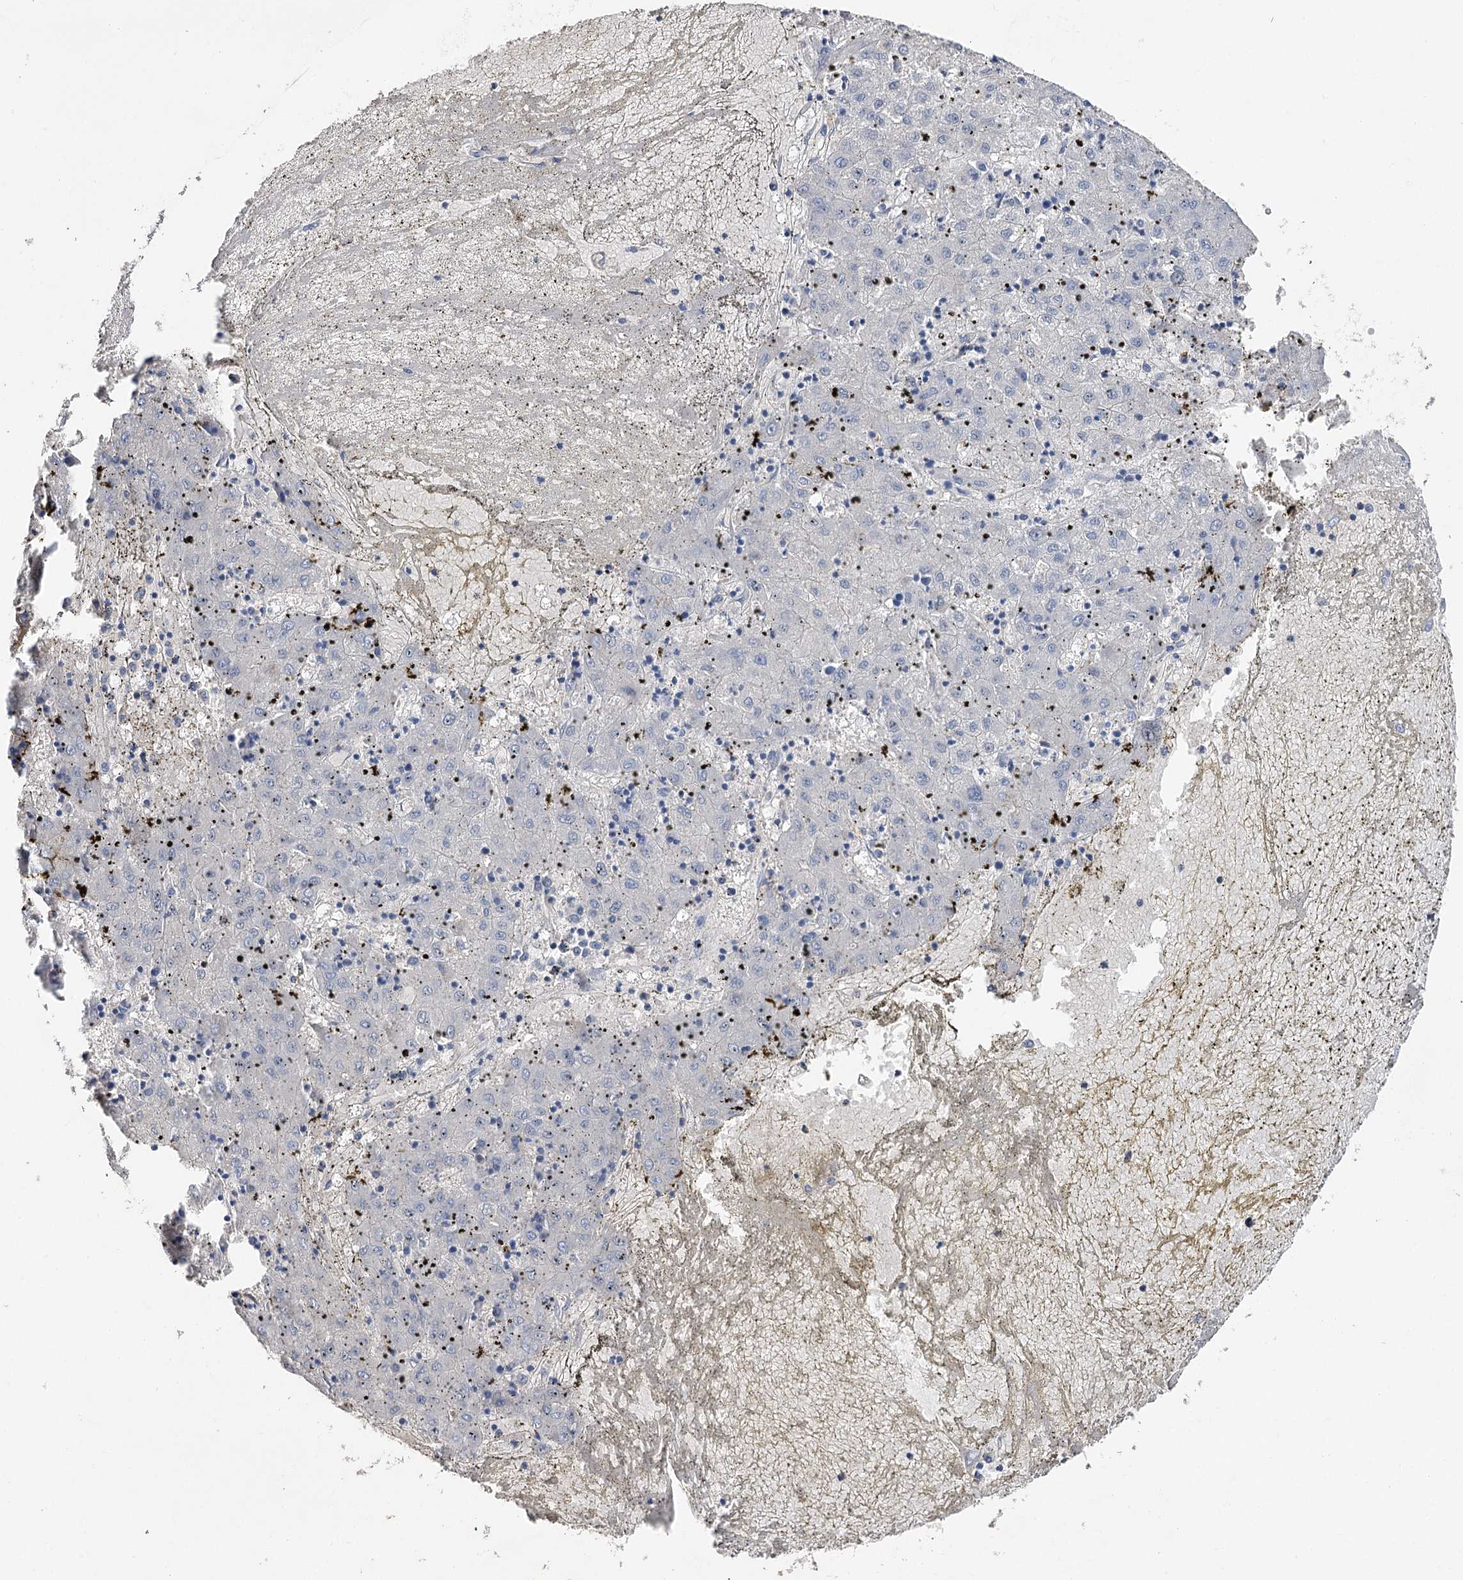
{"staining": {"intensity": "negative", "quantity": "none", "location": "none"}, "tissue": "liver cancer", "cell_type": "Tumor cells", "image_type": "cancer", "snomed": [{"axis": "morphology", "description": "Carcinoma, Hepatocellular, NOS"}, {"axis": "topography", "description": "Liver"}], "caption": "Hepatocellular carcinoma (liver) stained for a protein using IHC shows no staining tumor cells.", "gene": "EPYC", "patient": {"sex": "male", "age": 72}}